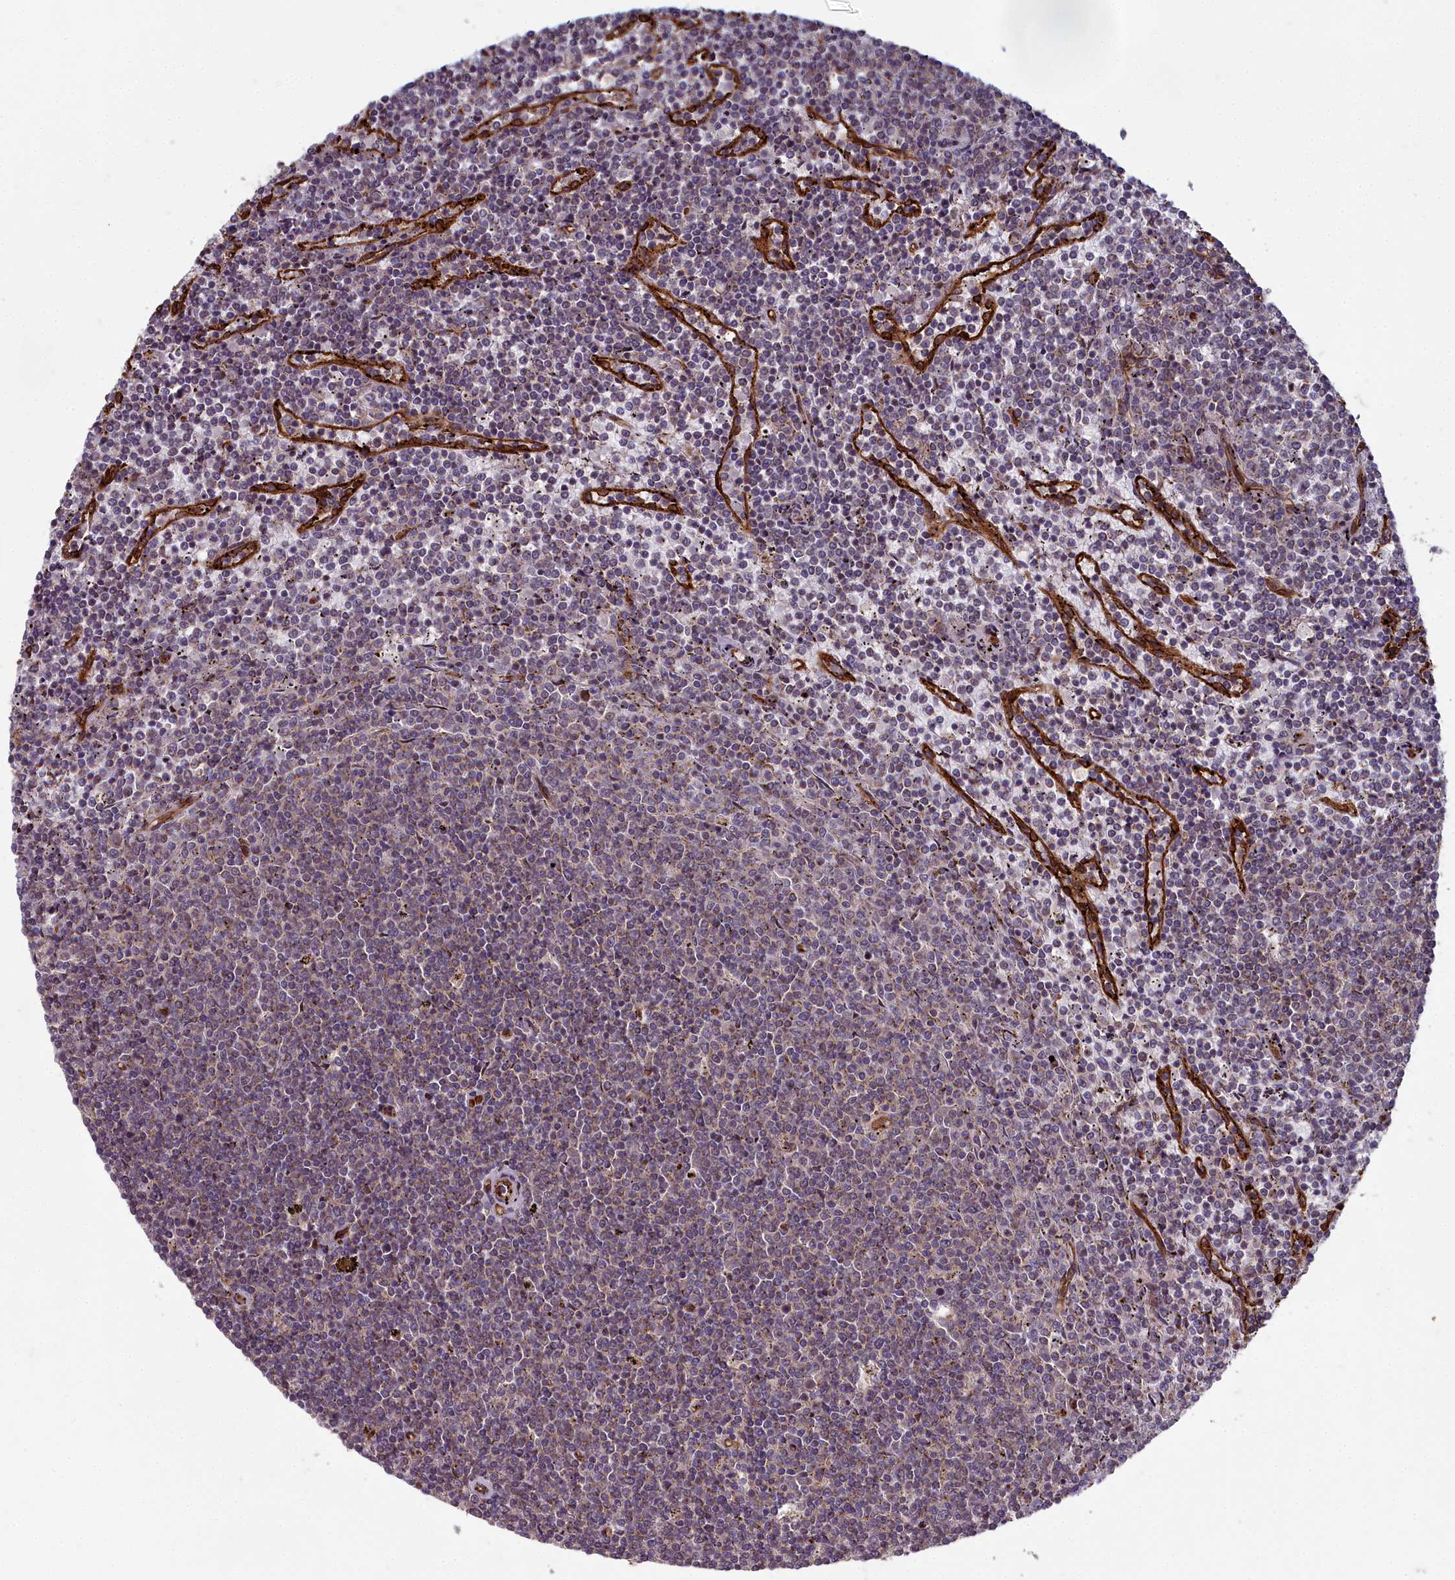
{"staining": {"intensity": "weak", "quantity": "<25%", "location": "cytoplasmic/membranous"}, "tissue": "lymphoma", "cell_type": "Tumor cells", "image_type": "cancer", "snomed": [{"axis": "morphology", "description": "Malignant lymphoma, non-Hodgkin's type, Low grade"}, {"axis": "topography", "description": "Spleen"}], "caption": "A high-resolution image shows IHC staining of low-grade malignant lymphoma, non-Hodgkin's type, which demonstrates no significant positivity in tumor cells.", "gene": "TSPYL4", "patient": {"sex": "female", "age": 50}}